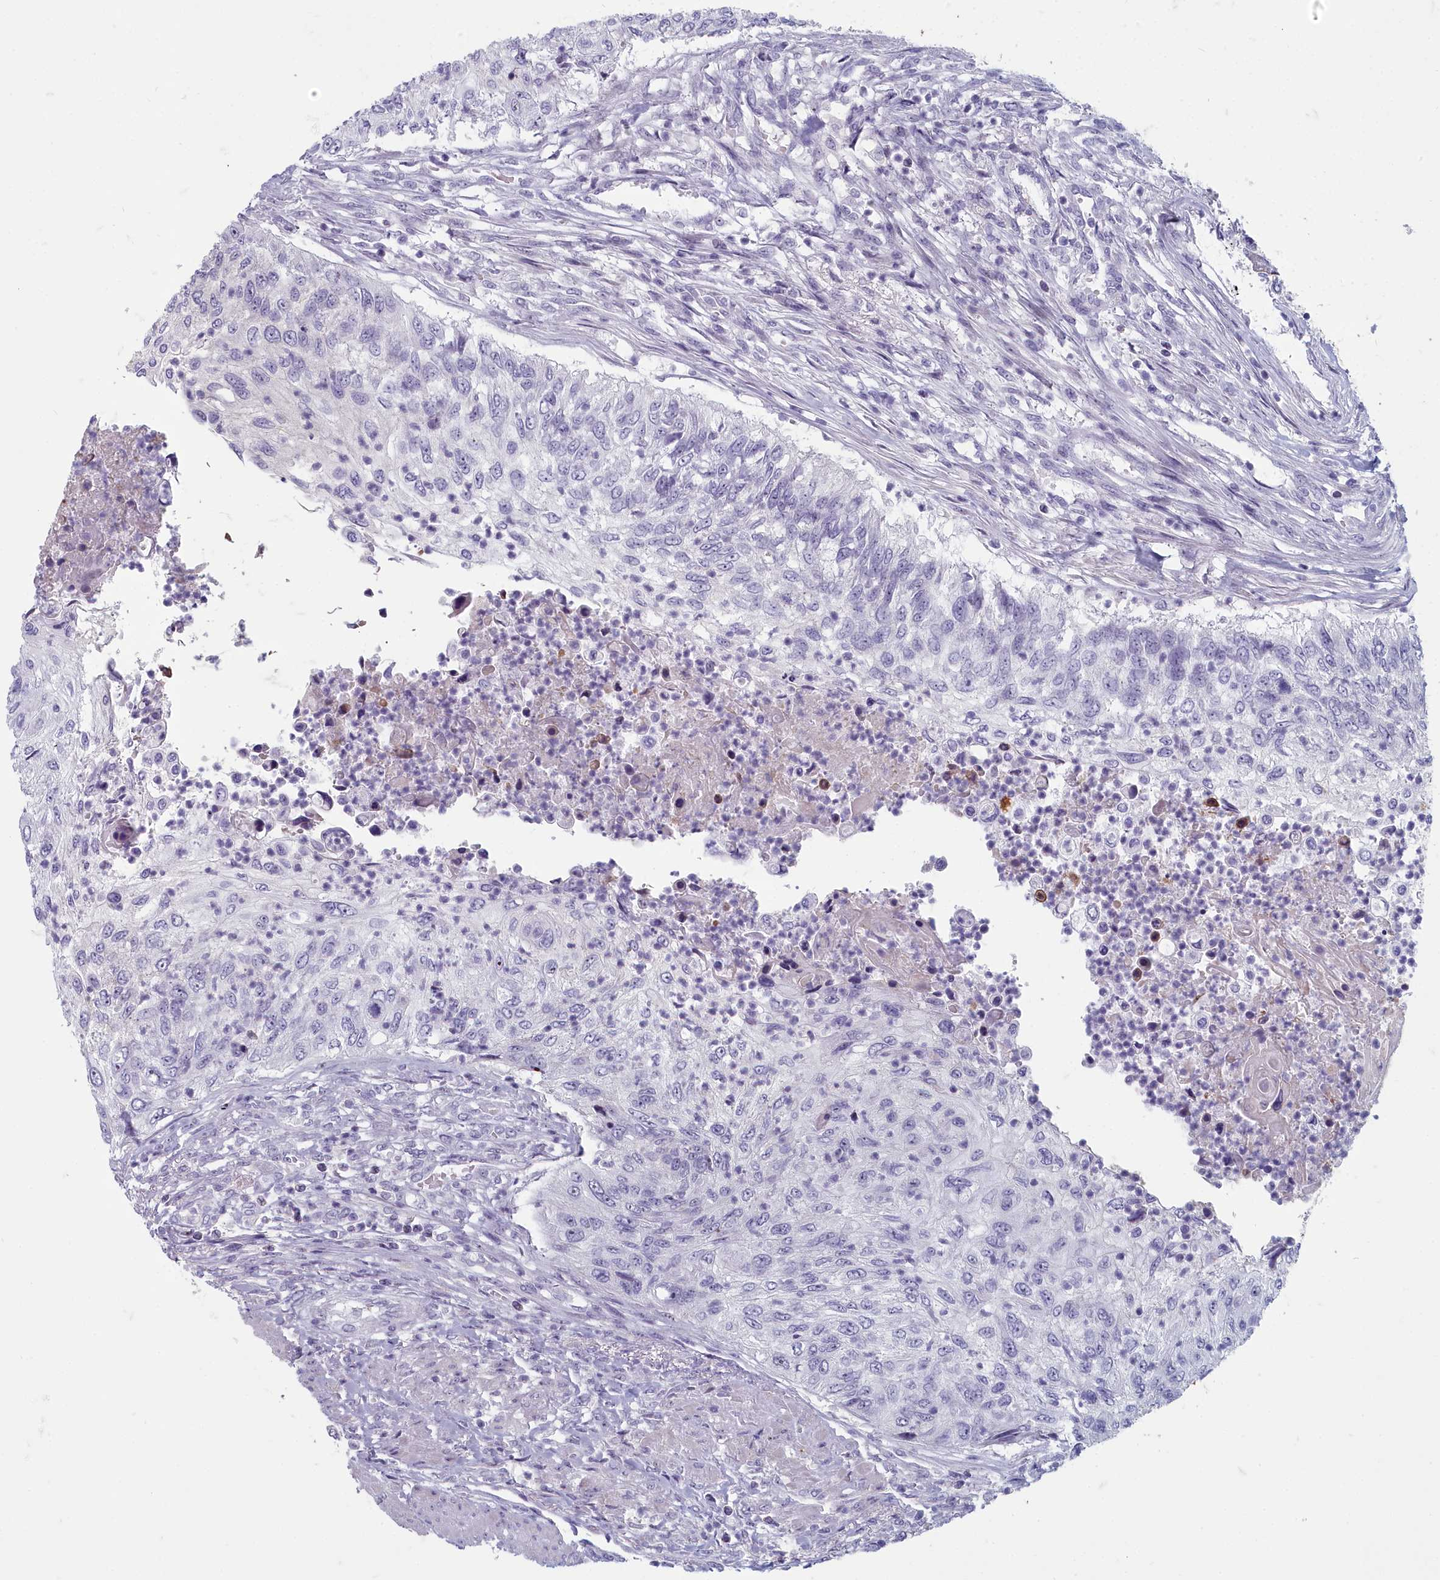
{"staining": {"intensity": "negative", "quantity": "none", "location": "none"}, "tissue": "urothelial cancer", "cell_type": "Tumor cells", "image_type": "cancer", "snomed": [{"axis": "morphology", "description": "Urothelial carcinoma, High grade"}, {"axis": "topography", "description": "Urinary bladder"}], "caption": "High magnification brightfield microscopy of high-grade urothelial carcinoma stained with DAB (3,3'-diaminobenzidine) (brown) and counterstained with hematoxylin (blue): tumor cells show no significant expression.", "gene": "INSYN2A", "patient": {"sex": "female", "age": 60}}